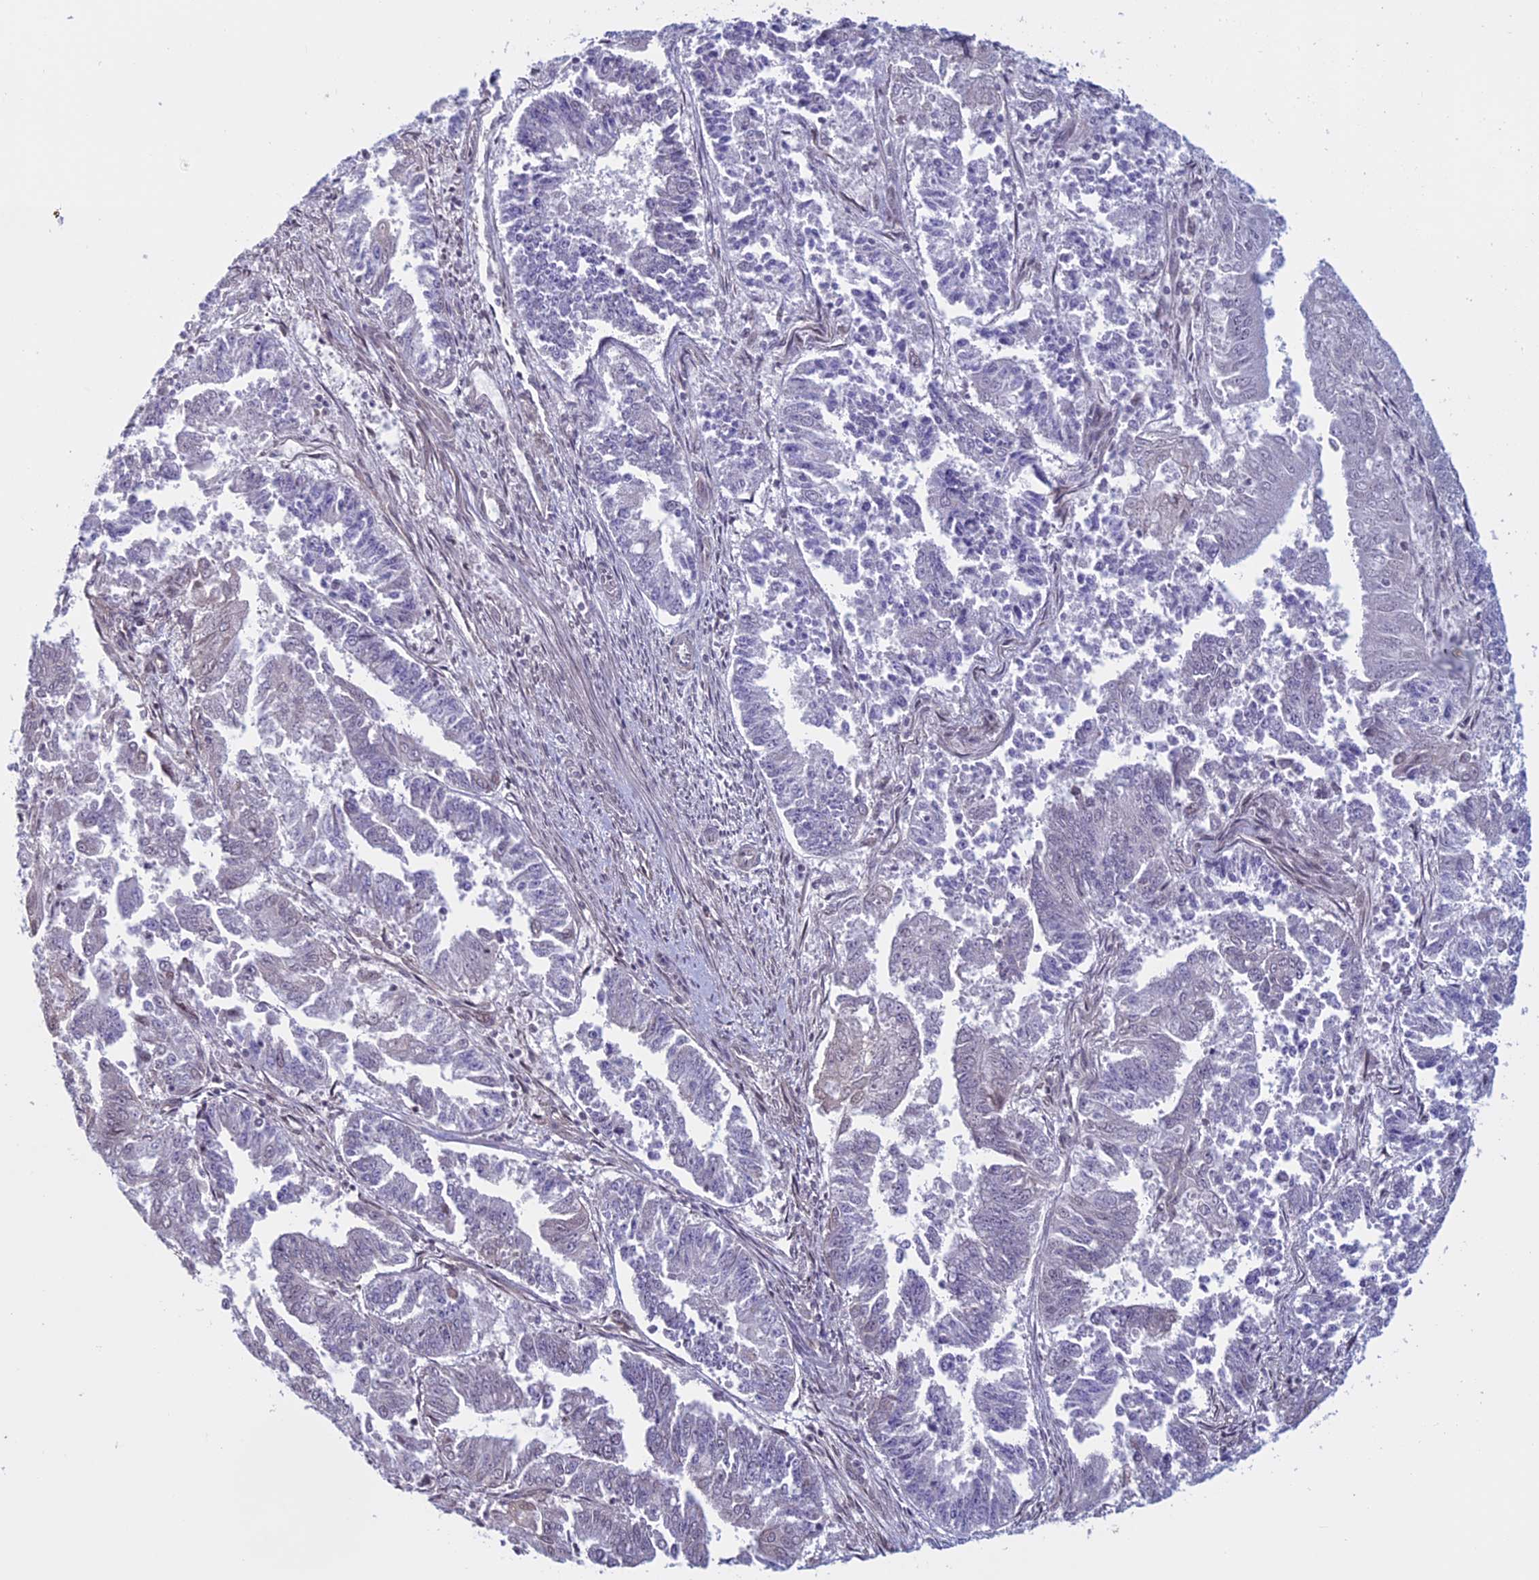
{"staining": {"intensity": "negative", "quantity": "none", "location": "none"}, "tissue": "endometrial cancer", "cell_type": "Tumor cells", "image_type": "cancer", "snomed": [{"axis": "morphology", "description": "Adenocarcinoma, NOS"}, {"axis": "topography", "description": "Endometrium"}], "caption": "This photomicrograph is of adenocarcinoma (endometrial) stained with immunohistochemistry (IHC) to label a protein in brown with the nuclei are counter-stained blue. There is no positivity in tumor cells.", "gene": "SLC1A6", "patient": {"sex": "female", "age": 73}}